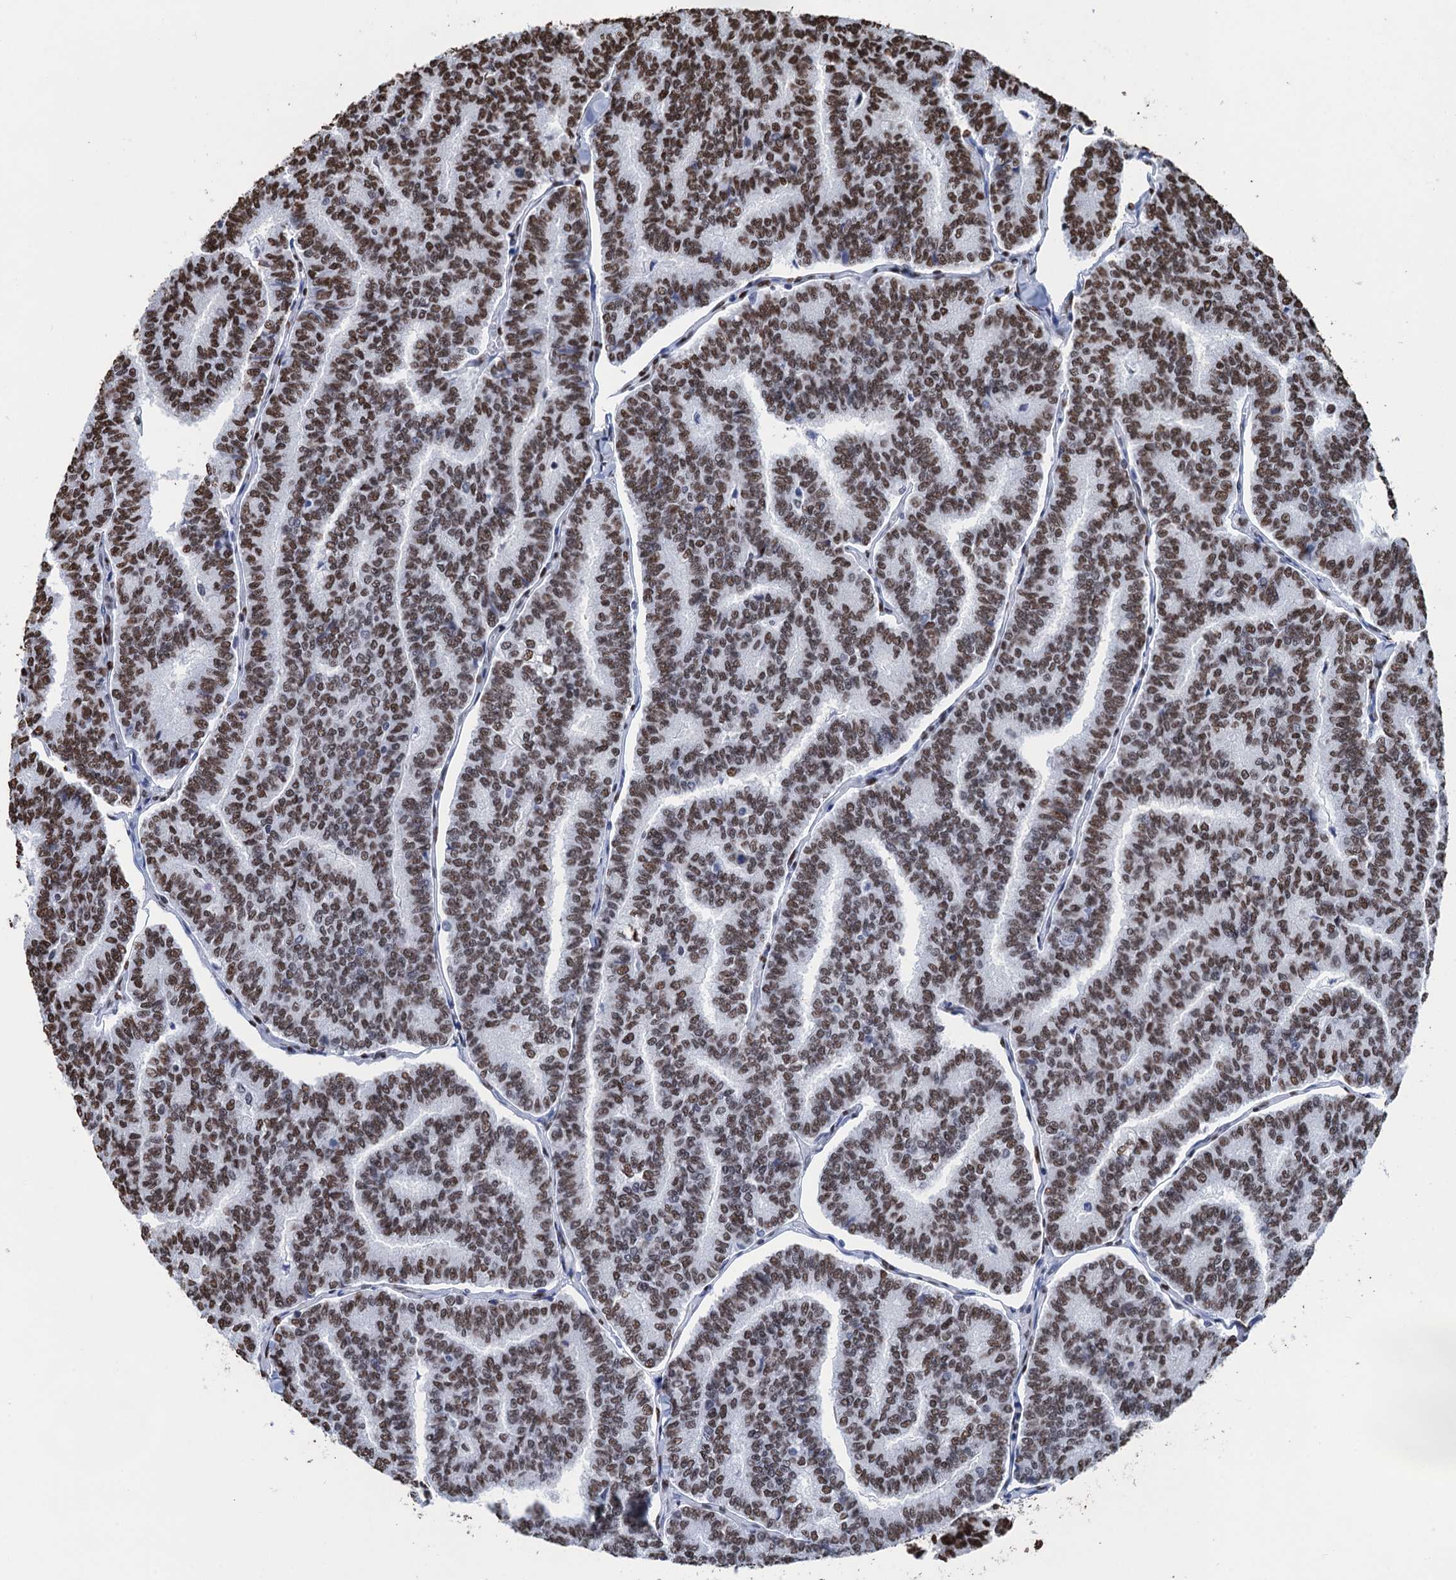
{"staining": {"intensity": "strong", "quantity": ">75%", "location": "nuclear"}, "tissue": "thyroid cancer", "cell_type": "Tumor cells", "image_type": "cancer", "snomed": [{"axis": "morphology", "description": "Papillary adenocarcinoma, NOS"}, {"axis": "topography", "description": "Thyroid gland"}], "caption": "Thyroid cancer (papillary adenocarcinoma) tissue shows strong nuclear expression in approximately >75% of tumor cells", "gene": "UBA2", "patient": {"sex": "female", "age": 35}}